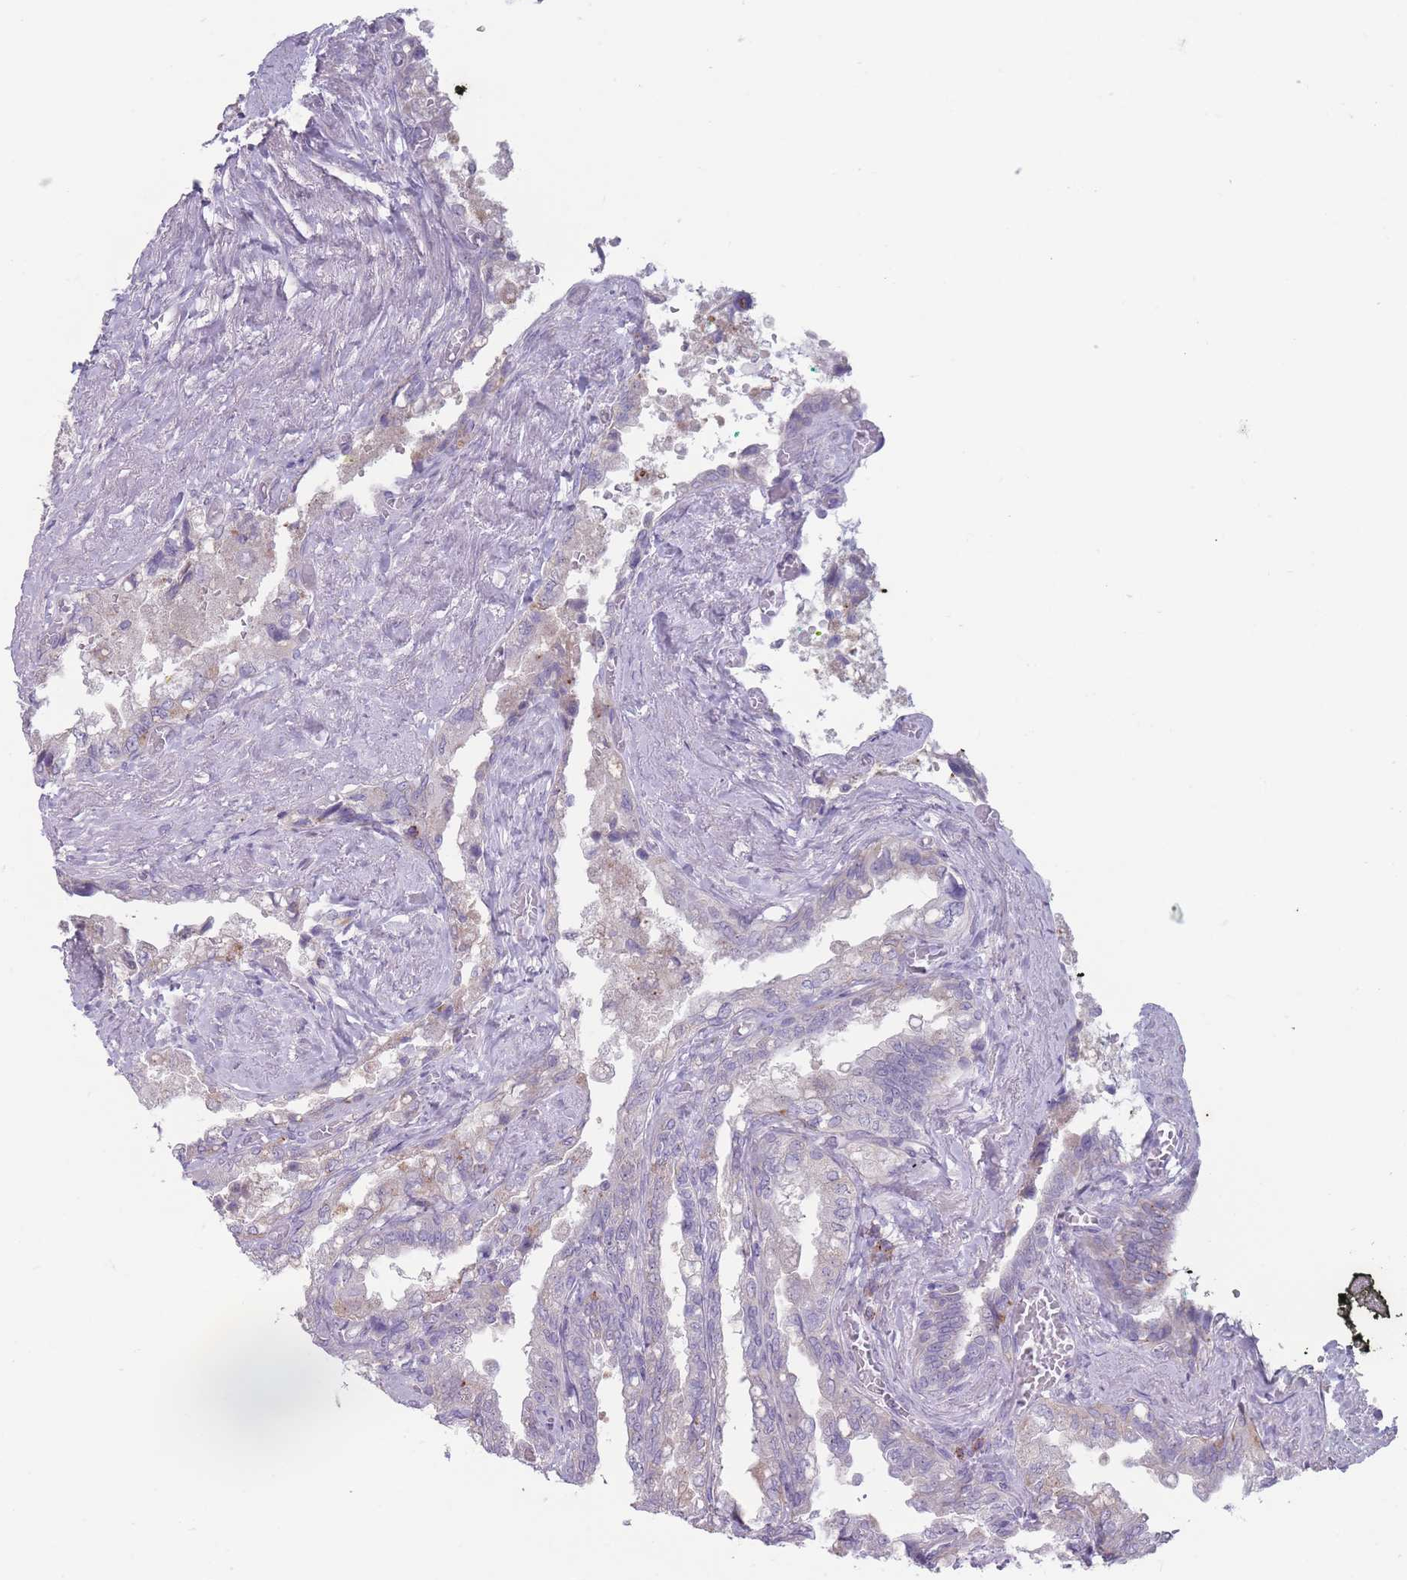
{"staining": {"intensity": "weak", "quantity": "<25%", "location": "cytoplasmic/membranous"}, "tissue": "seminal vesicle", "cell_type": "Glandular cells", "image_type": "normal", "snomed": [{"axis": "morphology", "description": "Normal tissue, NOS"}, {"axis": "topography", "description": "Seminal veicle"}, {"axis": "topography", "description": "Peripheral nerve tissue"}], "caption": "An immunohistochemistry (IHC) micrograph of normal seminal vesicle is shown. There is no staining in glandular cells of seminal vesicle.", "gene": "PAIP2B", "patient": {"sex": "male", "age": 60}}